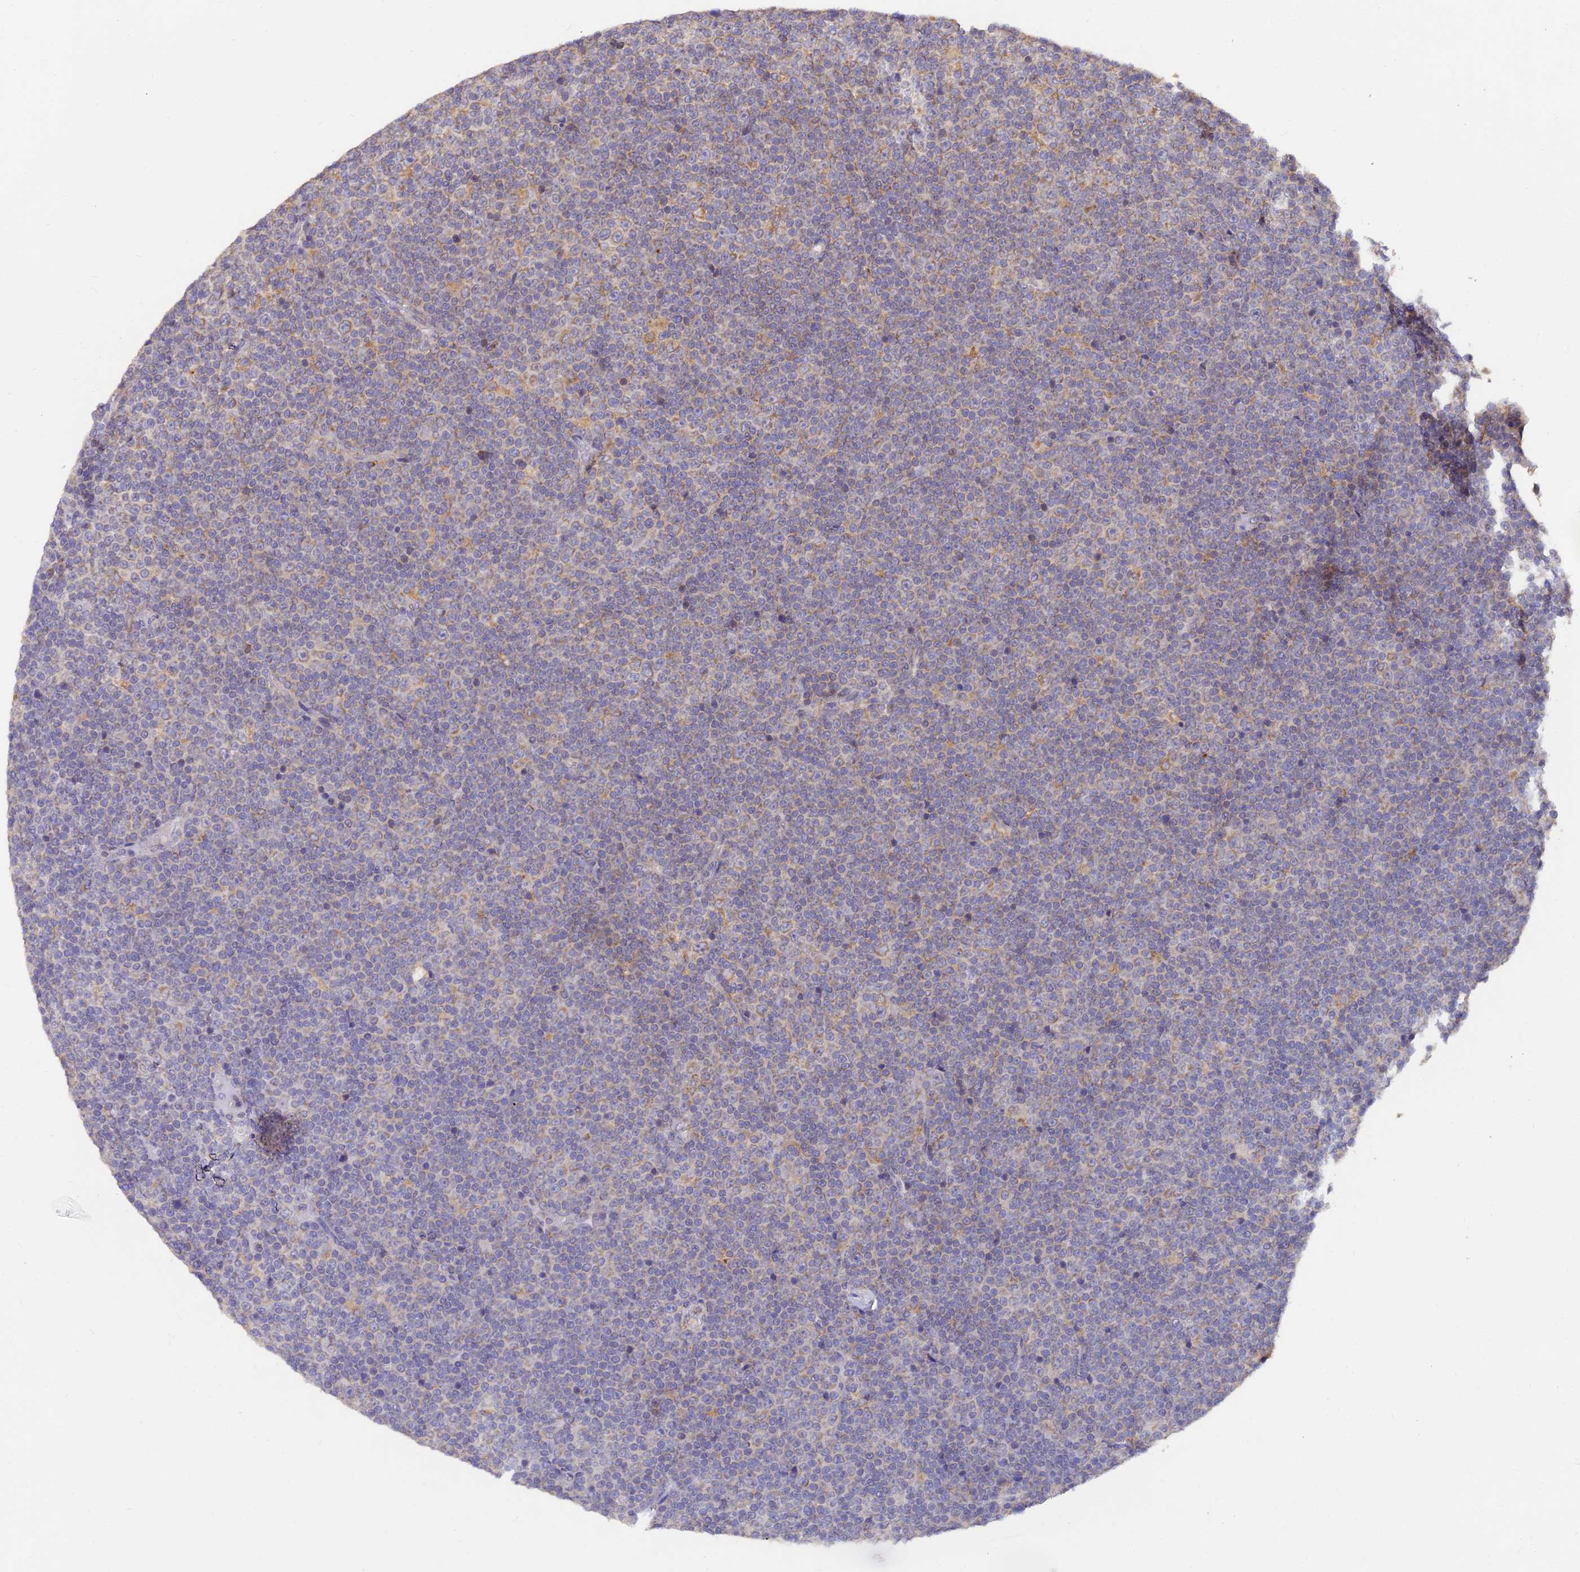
{"staining": {"intensity": "moderate", "quantity": "<25%", "location": "cytoplasmic/membranous"}, "tissue": "lymphoma", "cell_type": "Tumor cells", "image_type": "cancer", "snomed": [{"axis": "morphology", "description": "Malignant lymphoma, non-Hodgkin's type, Low grade"}, {"axis": "topography", "description": "Lymph node"}], "caption": "Immunohistochemistry image of malignant lymphoma, non-Hodgkin's type (low-grade) stained for a protein (brown), which reveals low levels of moderate cytoplasmic/membranous positivity in about <25% of tumor cells.", "gene": "ARL8B", "patient": {"sex": "female", "age": 67}}